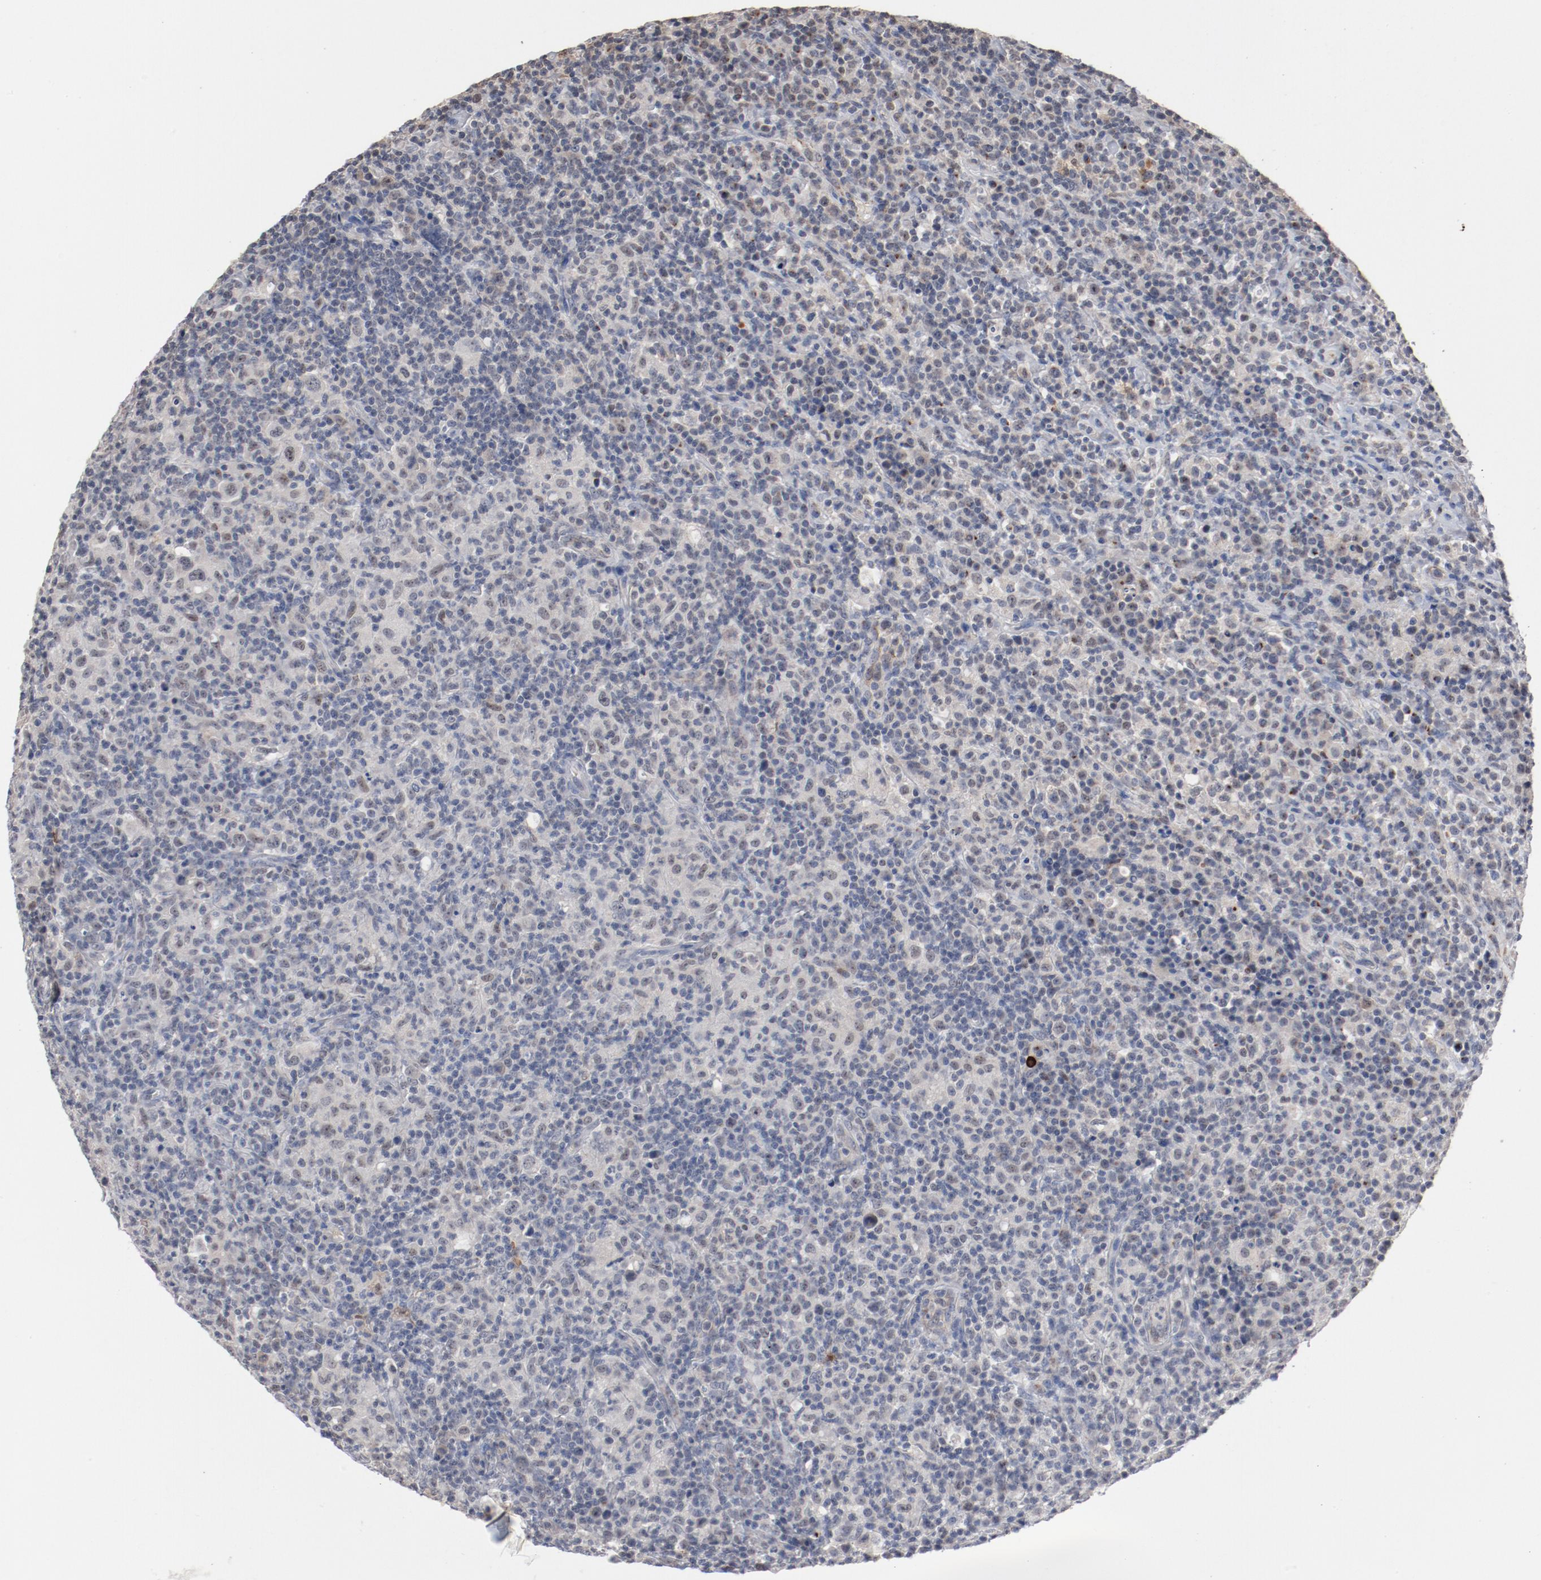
{"staining": {"intensity": "negative", "quantity": "none", "location": "none"}, "tissue": "lymphoma", "cell_type": "Tumor cells", "image_type": "cancer", "snomed": [{"axis": "morphology", "description": "Hodgkin's disease, NOS"}, {"axis": "topography", "description": "Lymph node"}], "caption": "Tumor cells show no significant staining in lymphoma.", "gene": "ERICH1", "patient": {"sex": "male", "age": 65}}